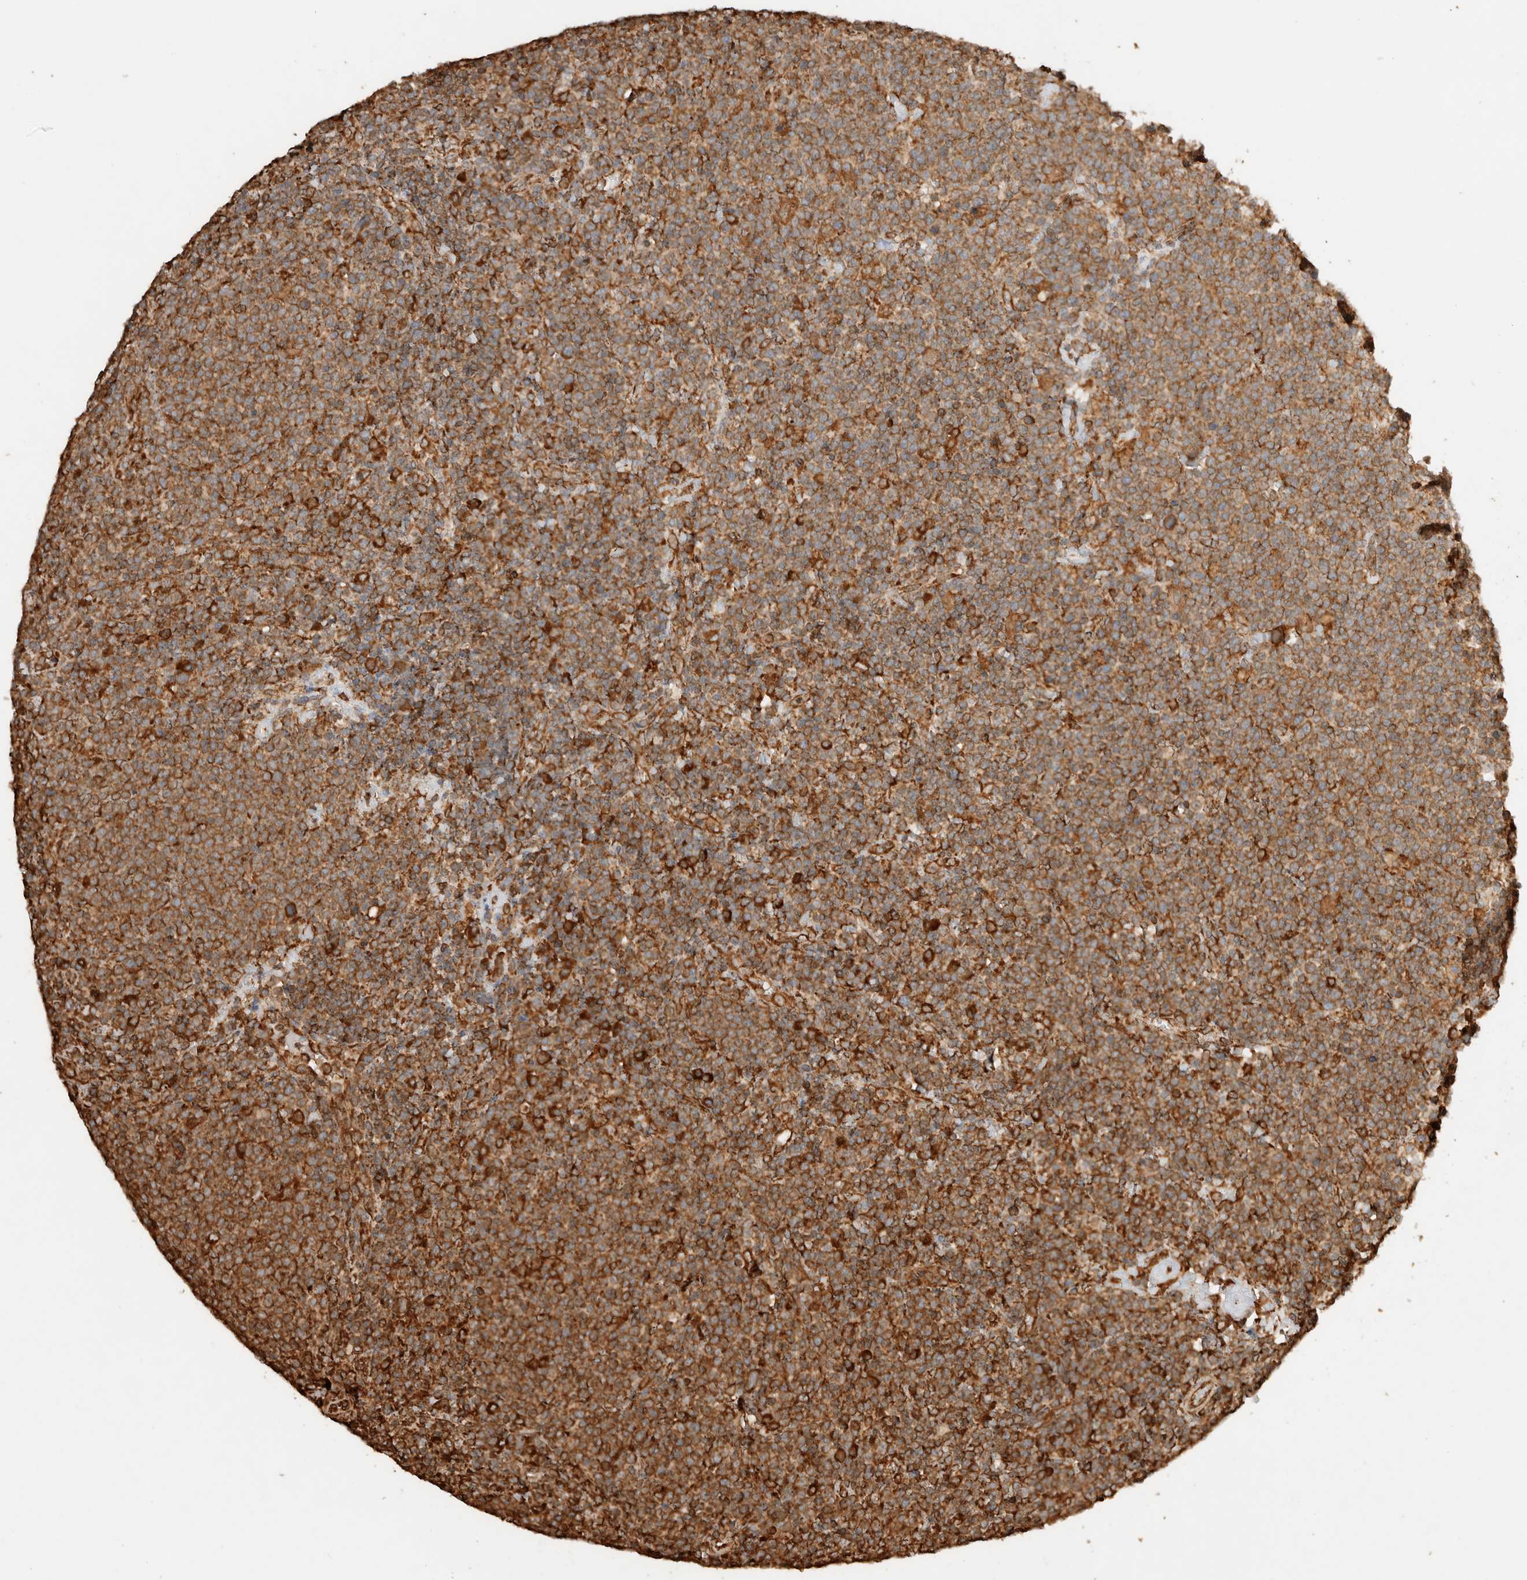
{"staining": {"intensity": "moderate", "quantity": ">75%", "location": "cytoplasmic/membranous"}, "tissue": "lymphoma", "cell_type": "Tumor cells", "image_type": "cancer", "snomed": [{"axis": "morphology", "description": "Malignant lymphoma, non-Hodgkin's type, High grade"}, {"axis": "topography", "description": "Lymph node"}], "caption": "Tumor cells demonstrate medium levels of moderate cytoplasmic/membranous staining in approximately >75% of cells in human high-grade malignant lymphoma, non-Hodgkin's type.", "gene": "ERAP1", "patient": {"sex": "male", "age": 61}}